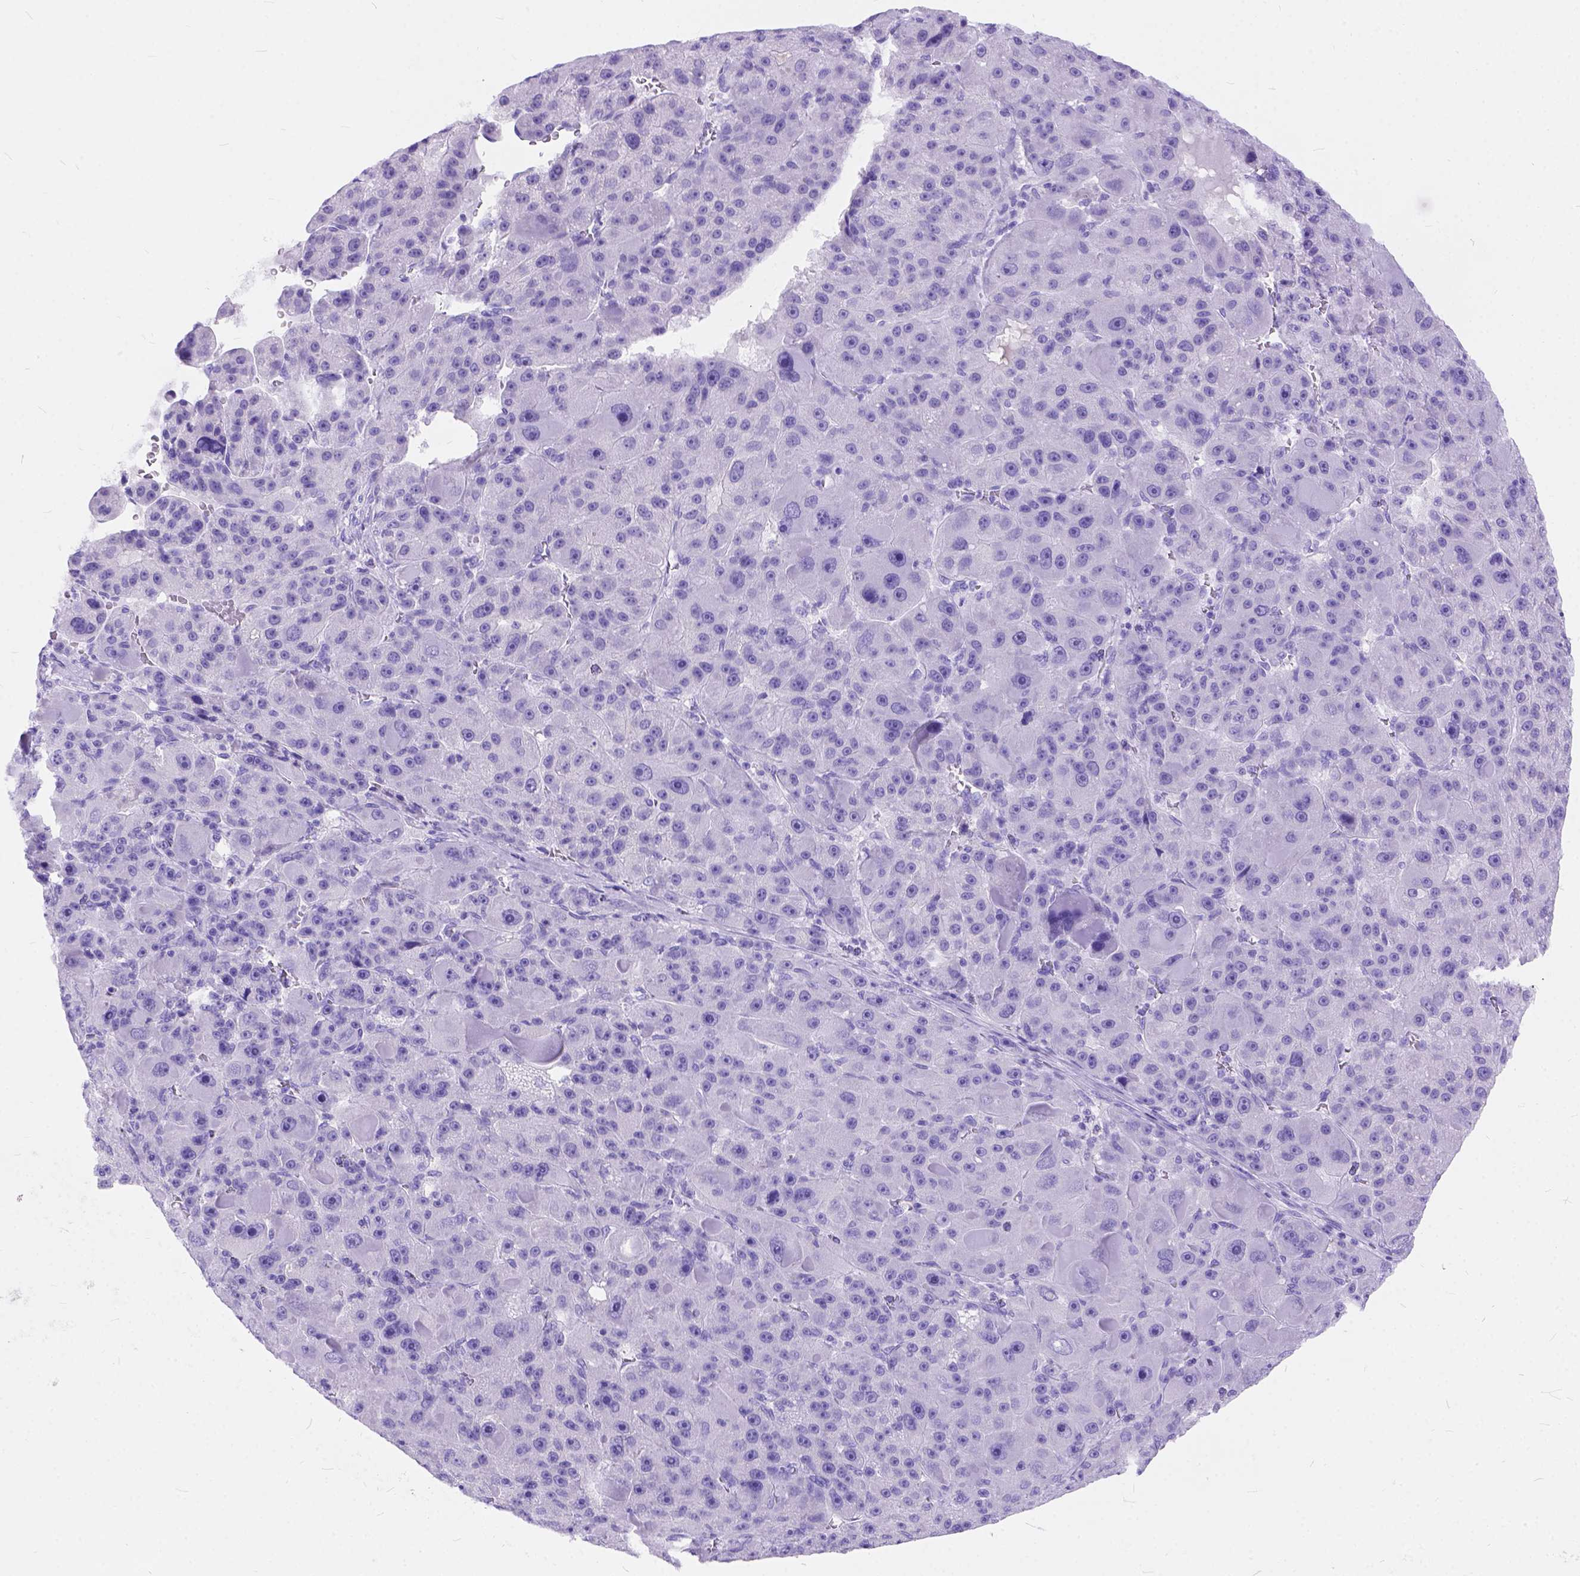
{"staining": {"intensity": "negative", "quantity": "none", "location": "none"}, "tissue": "liver cancer", "cell_type": "Tumor cells", "image_type": "cancer", "snomed": [{"axis": "morphology", "description": "Carcinoma, Hepatocellular, NOS"}, {"axis": "topography", "description": "Liver"}], "caption": "The image displays no significant expression in tumor cells of liver hepatocellular carcinoma.", "gene": "C1QTNF3", "patient": {"sex": "male", "age": 76}}